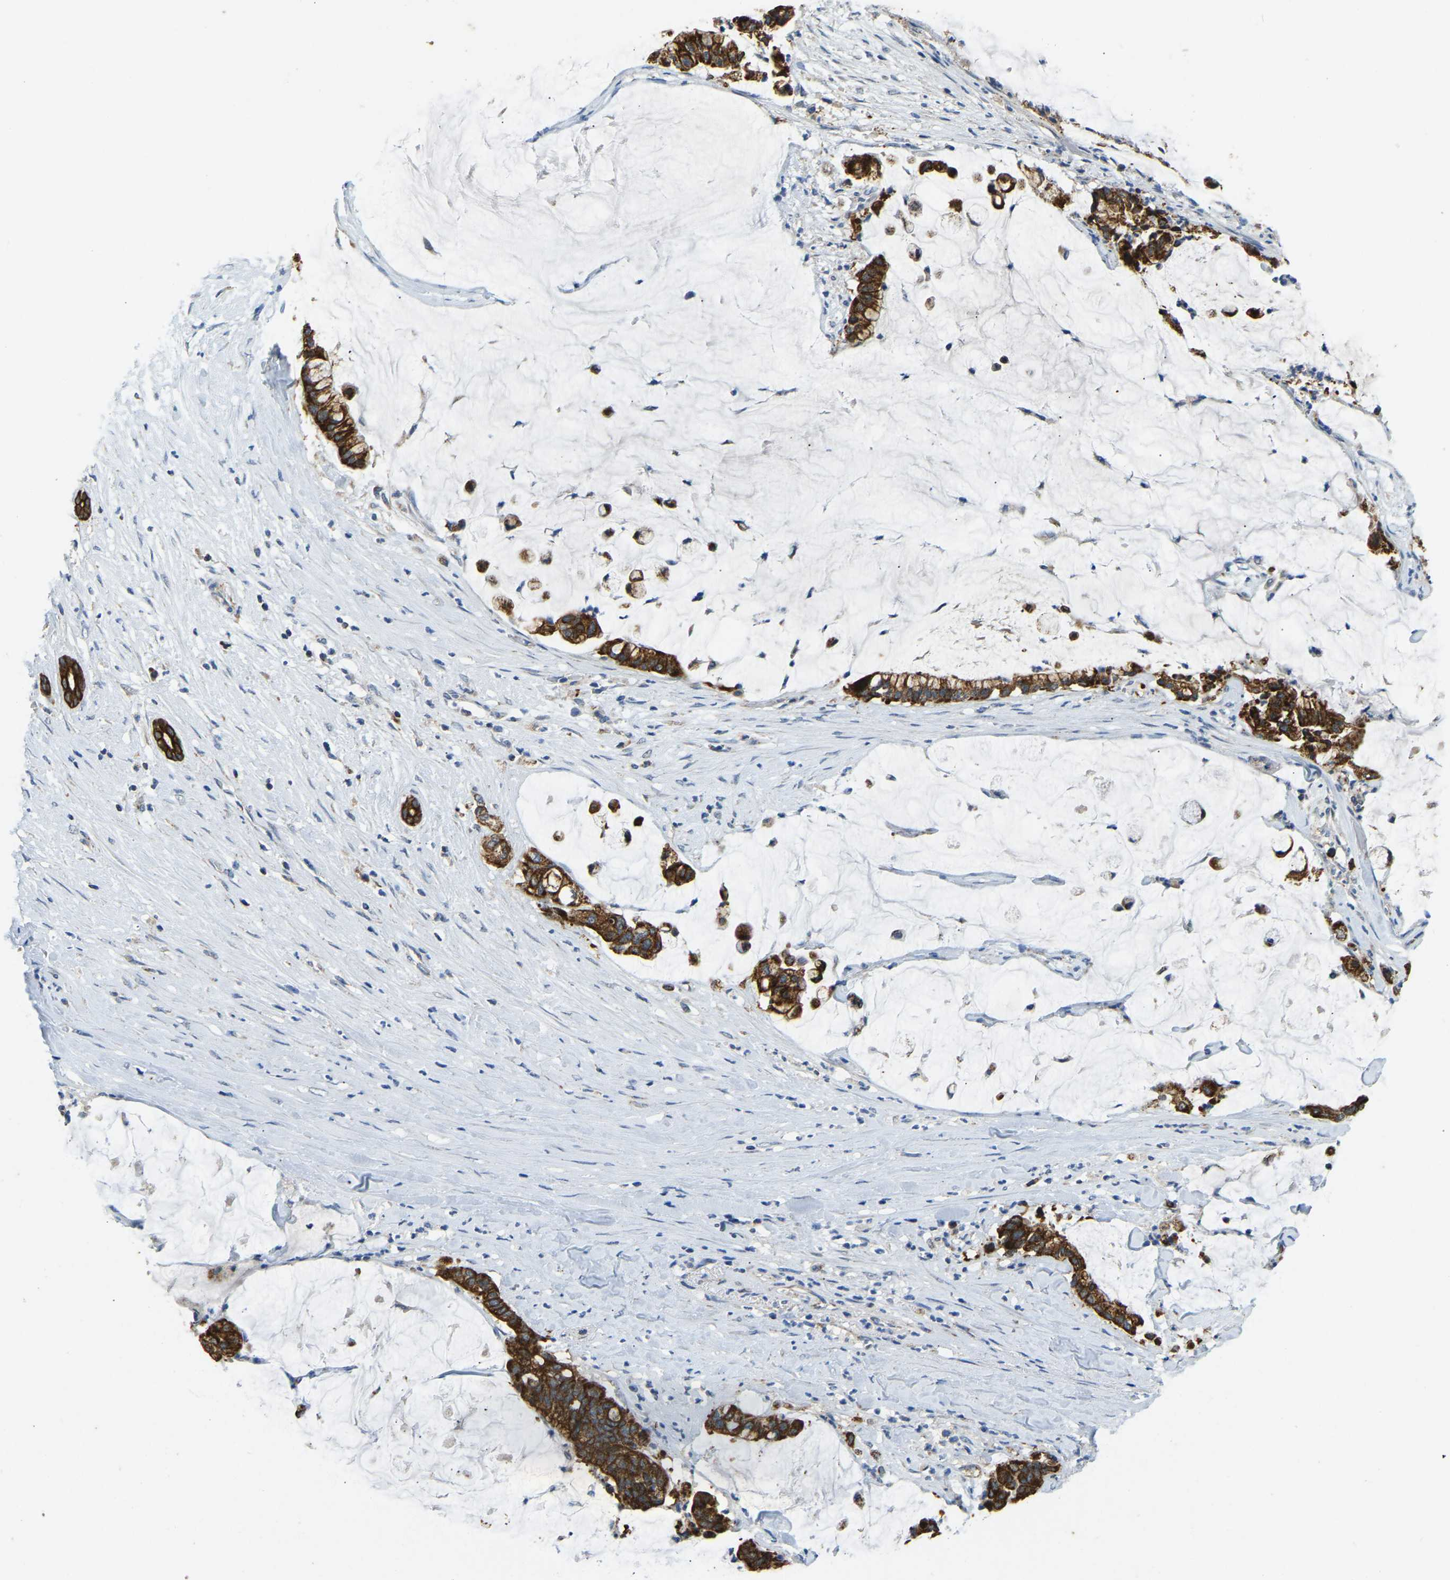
{"staining": {"intensity": "strong", "quantity": ">75%", "location": "cytoplasmic/membranous"}, "tissue": "pancreatic cancer", "cell_type": "Tumor cells", "image_type": "cancer", "snomed": [{"axis": "morphology", "description": "Adenocarcinoma, NOS"}, {"axis": "topography", "description": "Pancreas"}], "caption": "Strong cytoplasmic/membranous protein expression is seen in about >75% of tumor cells in pancreatic adenocarcinoma.", "gene": "ZNF200", "patient": {"sex": "male", "age": 41}}